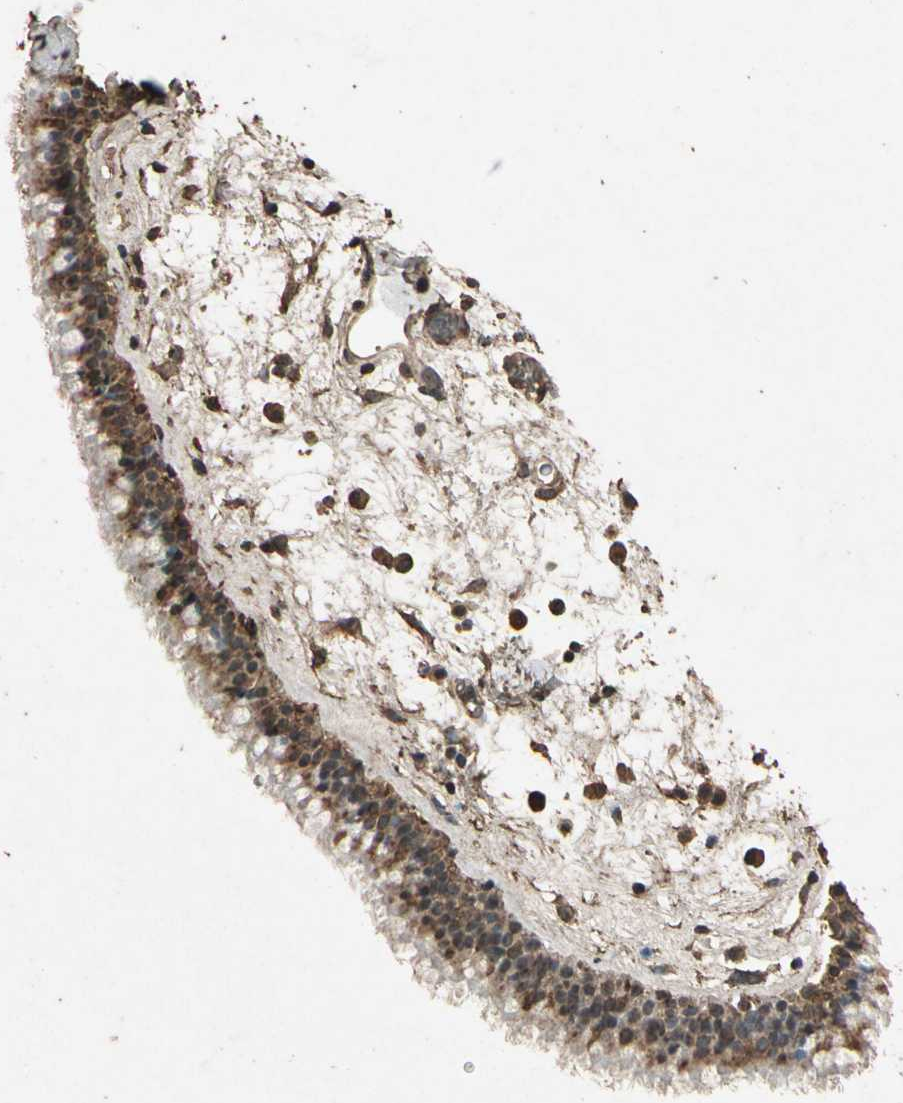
{"staining": {"intensity": "moderate", "quantity": "25%-75%", "location": "cytoplasmic/membranous"}, "tissue": "nasopharynx", "cell_type": "Respiratory epithelial cells", "image_type": "normal", "snomed": [{"axis": "morphology", "description": "Normal tissue, NOS"}, {"axis": "morphology", "description": "Inflammation, NOS"}, {"axis": "topography", "description": "Nasopharynx"}], "caption": "A brown stain highlights moderate cytoplasmic/membranous positivity of a protein in respiratory epithelial cells of unremarkable nasopharynx. The protein of interest is stained brown, and the nuclei are stained in blue (DAB (3,3'-diaminobenzidine) IHC with brightfield microscopy, high magnification).", "gene": "GC", "patient": {"sex": "male", "age": 48}}